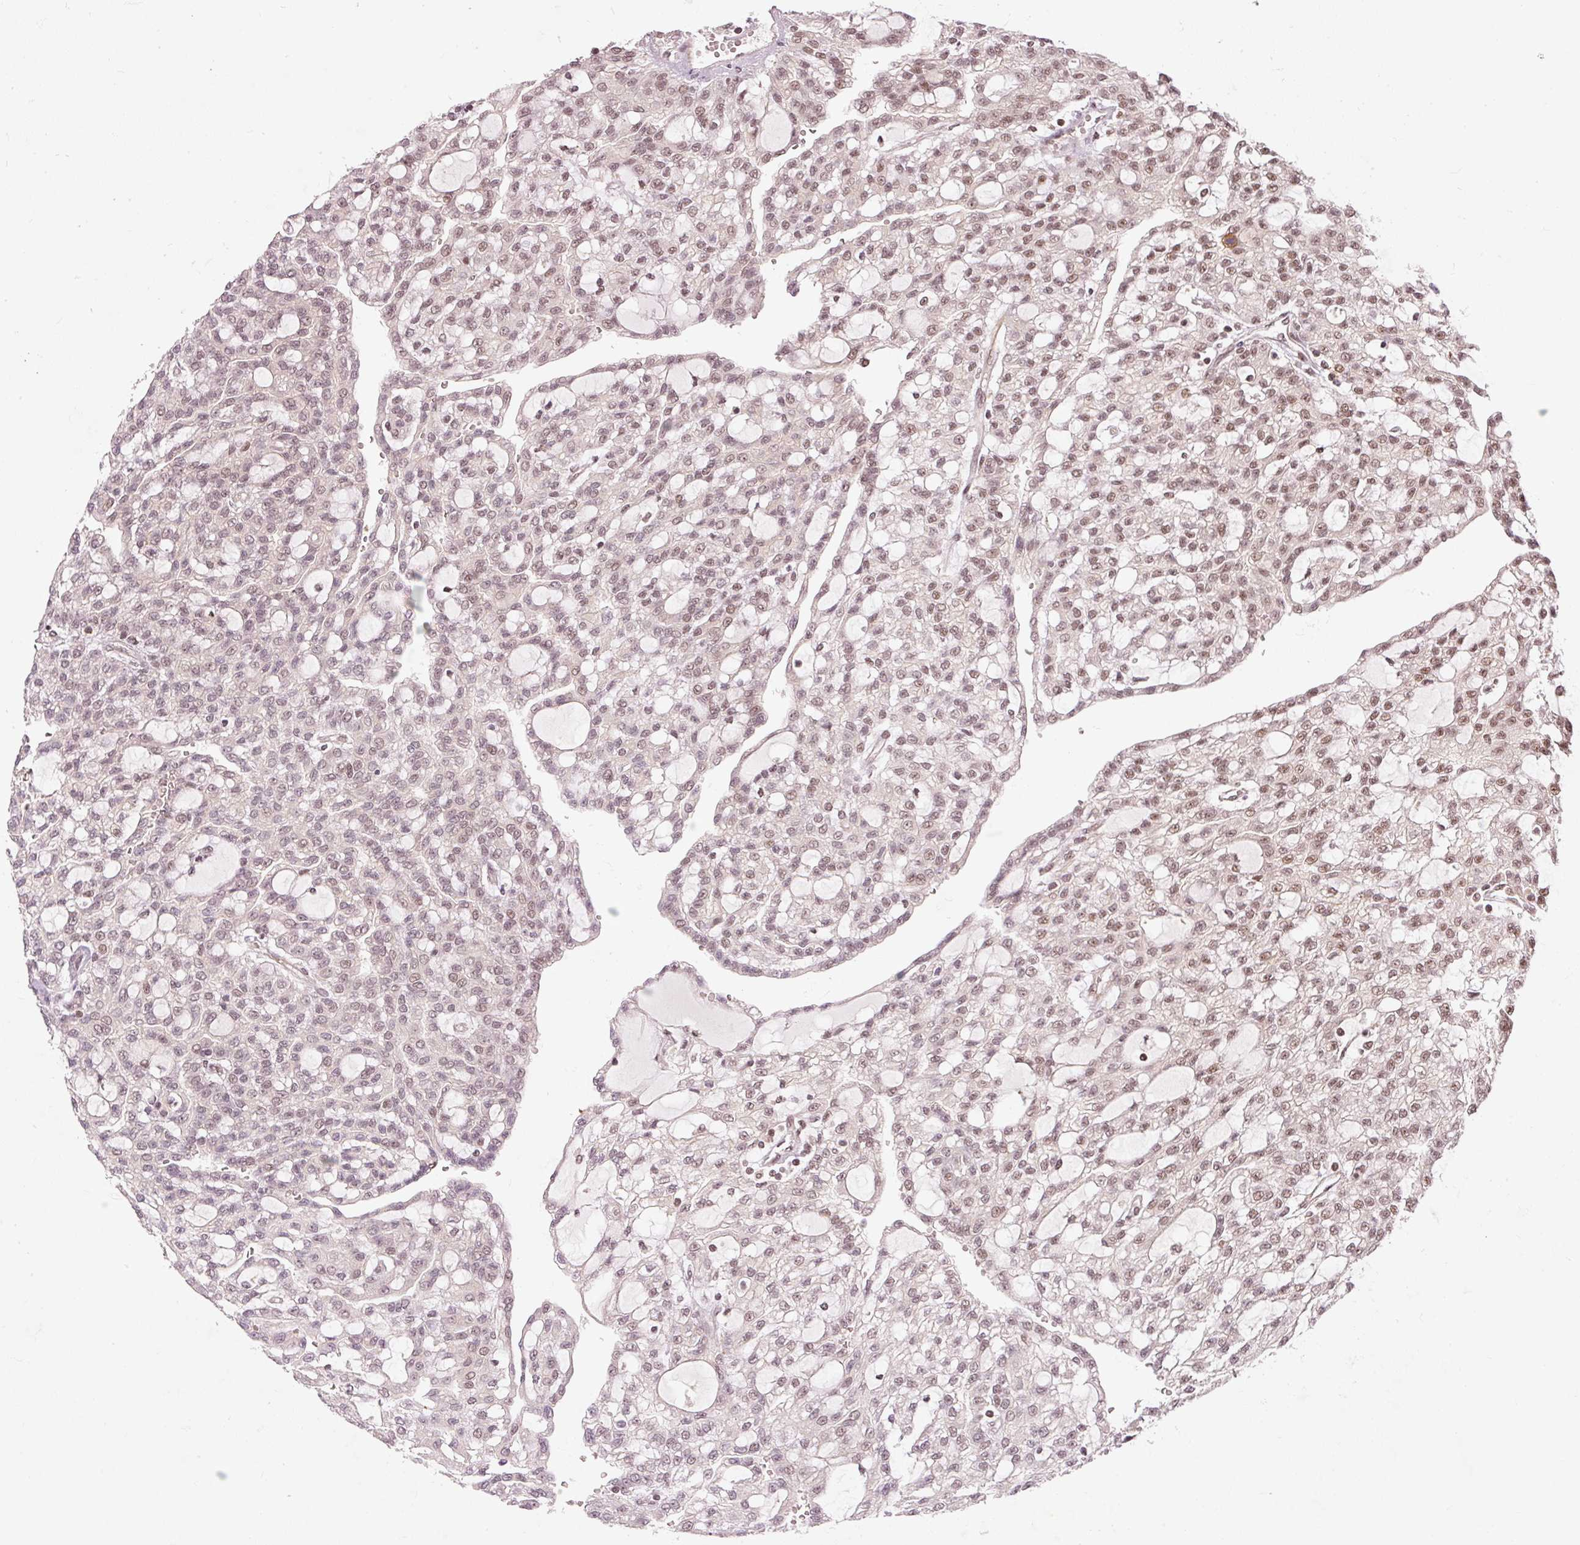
{"staining": {"intensity": "moderate", "quantity": "25%-75%", "location": "nuclear"}, "tissue": "renal cancer", "cell_type": "Tumor cells", "image_type": "cancer", "snomed": [{"axis": "morphology", "description": "Adenocarcinoma, NOS"}, {"axis": "topography", "description": "Kidney"}], "caption": "Brown immunohistochemical staining in human adenocarcinoma (renal) displays moderate nuclear expression in about 25%-75% of tumor cells.", "gene": "THOC6", "patient": {"sex": "male", "age": 63}}